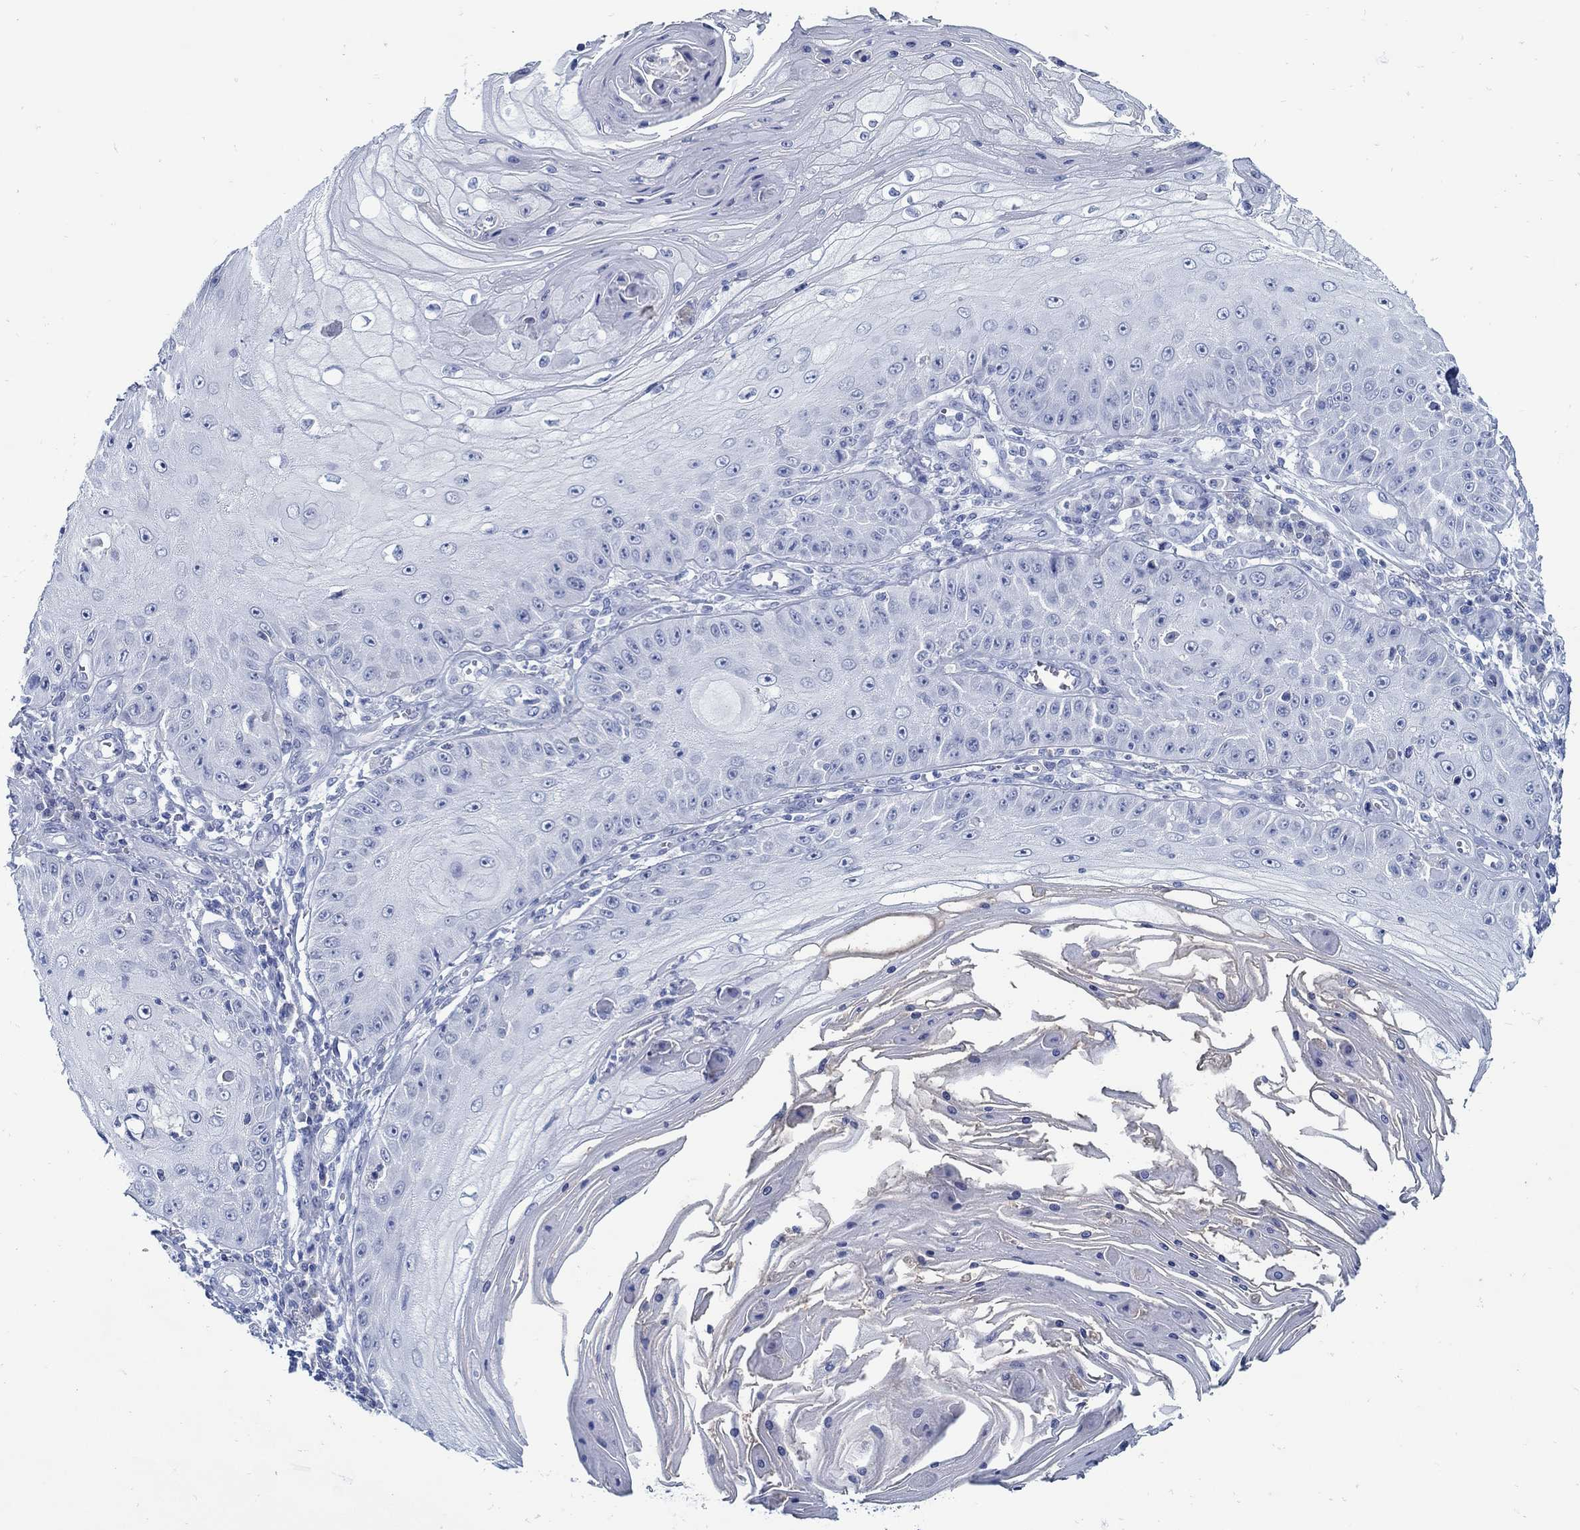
{"staining": {"intensity": "negative", "quantity": "none", "location": "none"}, "tissue": "skin cancer", "cell_type": "Tumor cells", "image_type": "cancer", "snomed": [{"axis": "morphology", "description": "Squamous cell carcinoma, NOS"}, {"axis": "topography", "description": "Skin"}], "caption": "An image of skin squamous cell carcinoma stained for a protein displays no brown staining in tumor cells.", "gene": "PAX9", "patient": {"sex": "male", "age": 70}}